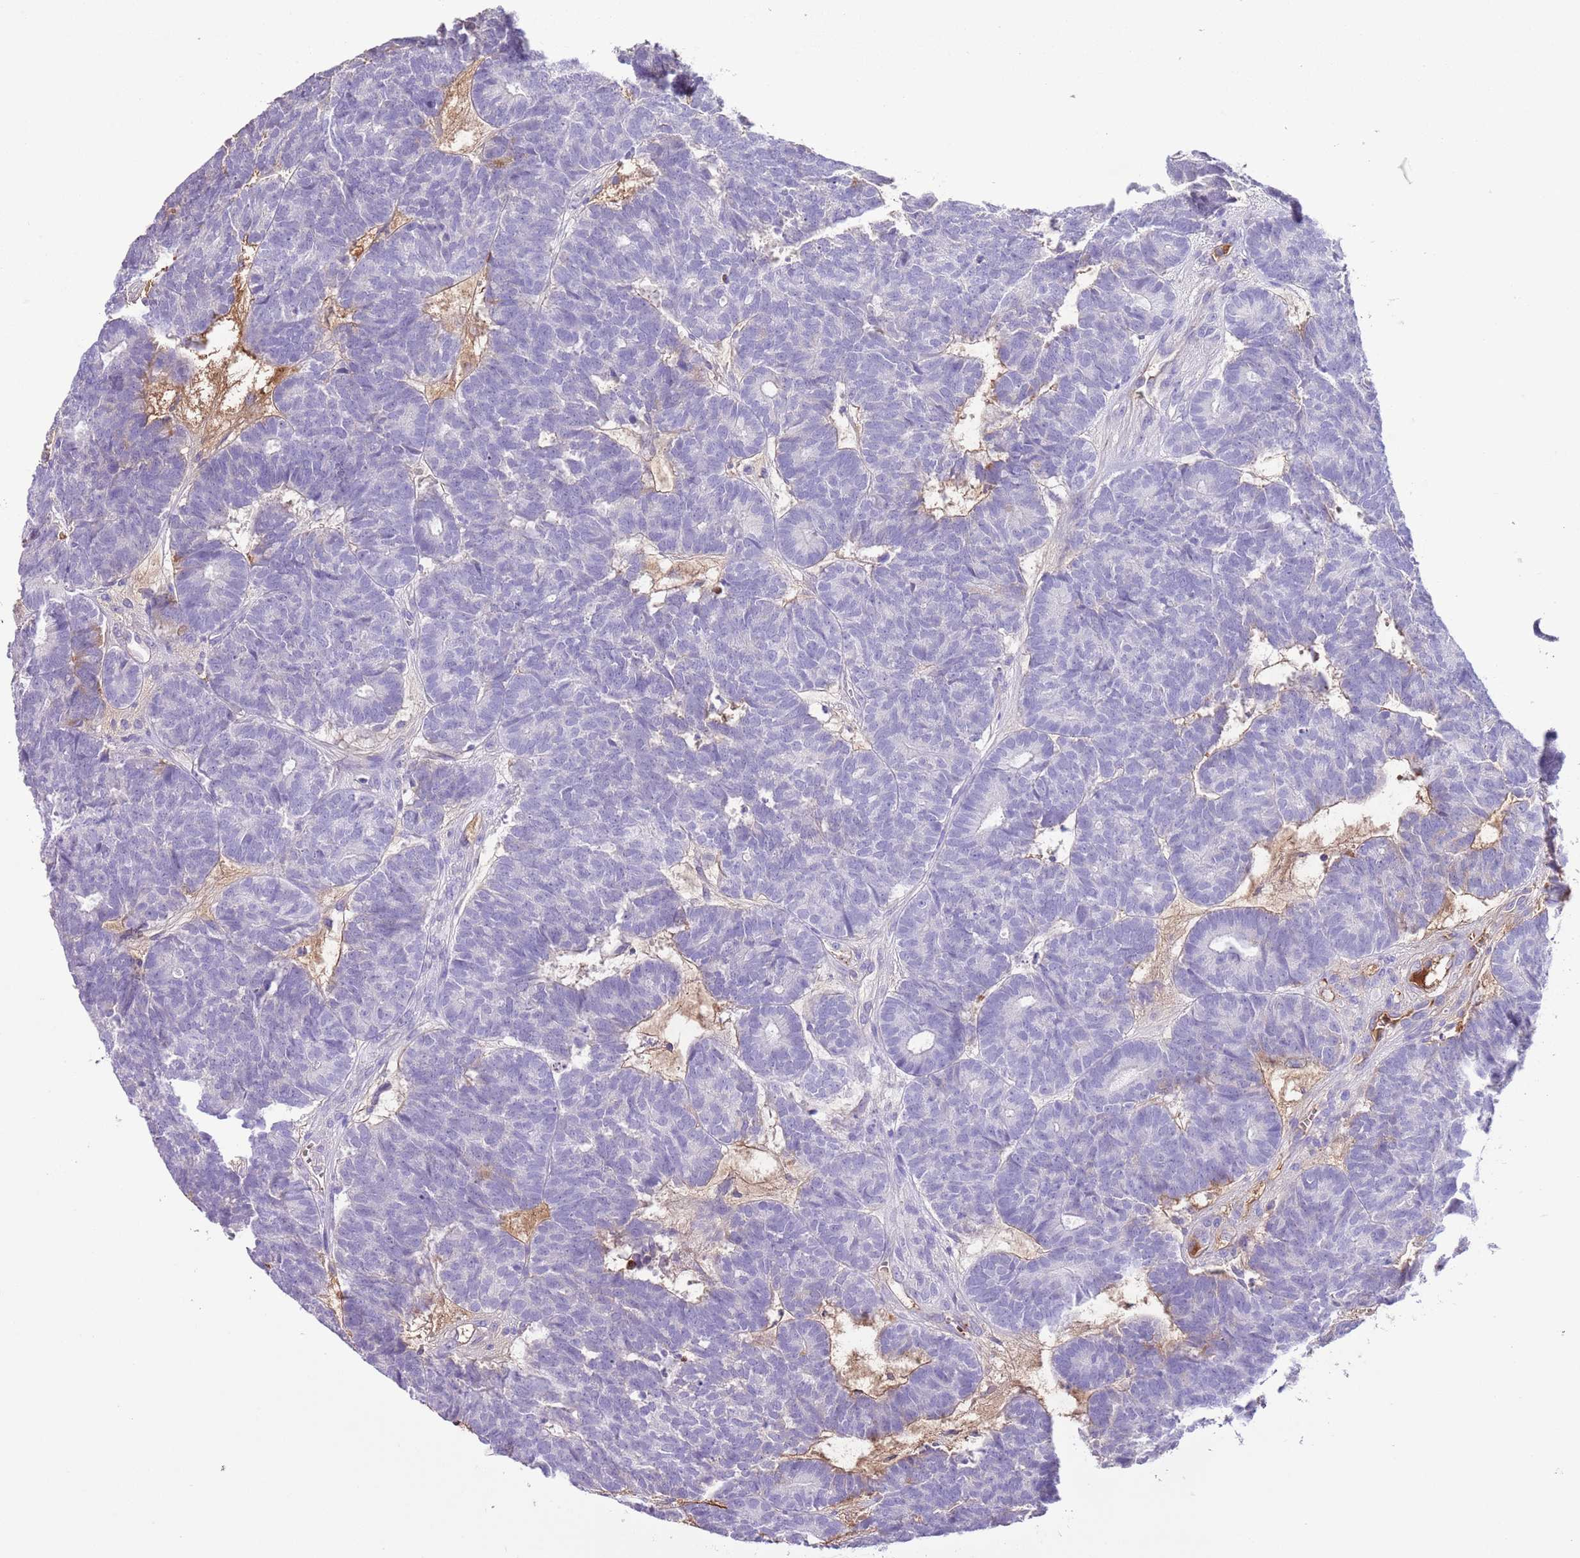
{"staining": {"intensity": "negative", "quantity": "none", "location": "none"}, "tissue": "head and neck cancer", "cell_type": "Tumor cells", "image_type": "cancer", "snomed": [{"axis": "morphology", "description": "Adenocarcinoma, NOS"}, {"axis": "topography", "description": "Head-Neck"}], "caption": "Tumor cells show no significant protein positivity in head and neck cancer (adenocarcinoma).", "gene": "IGF1", "patient": {"sex": "female", "age": 81}}